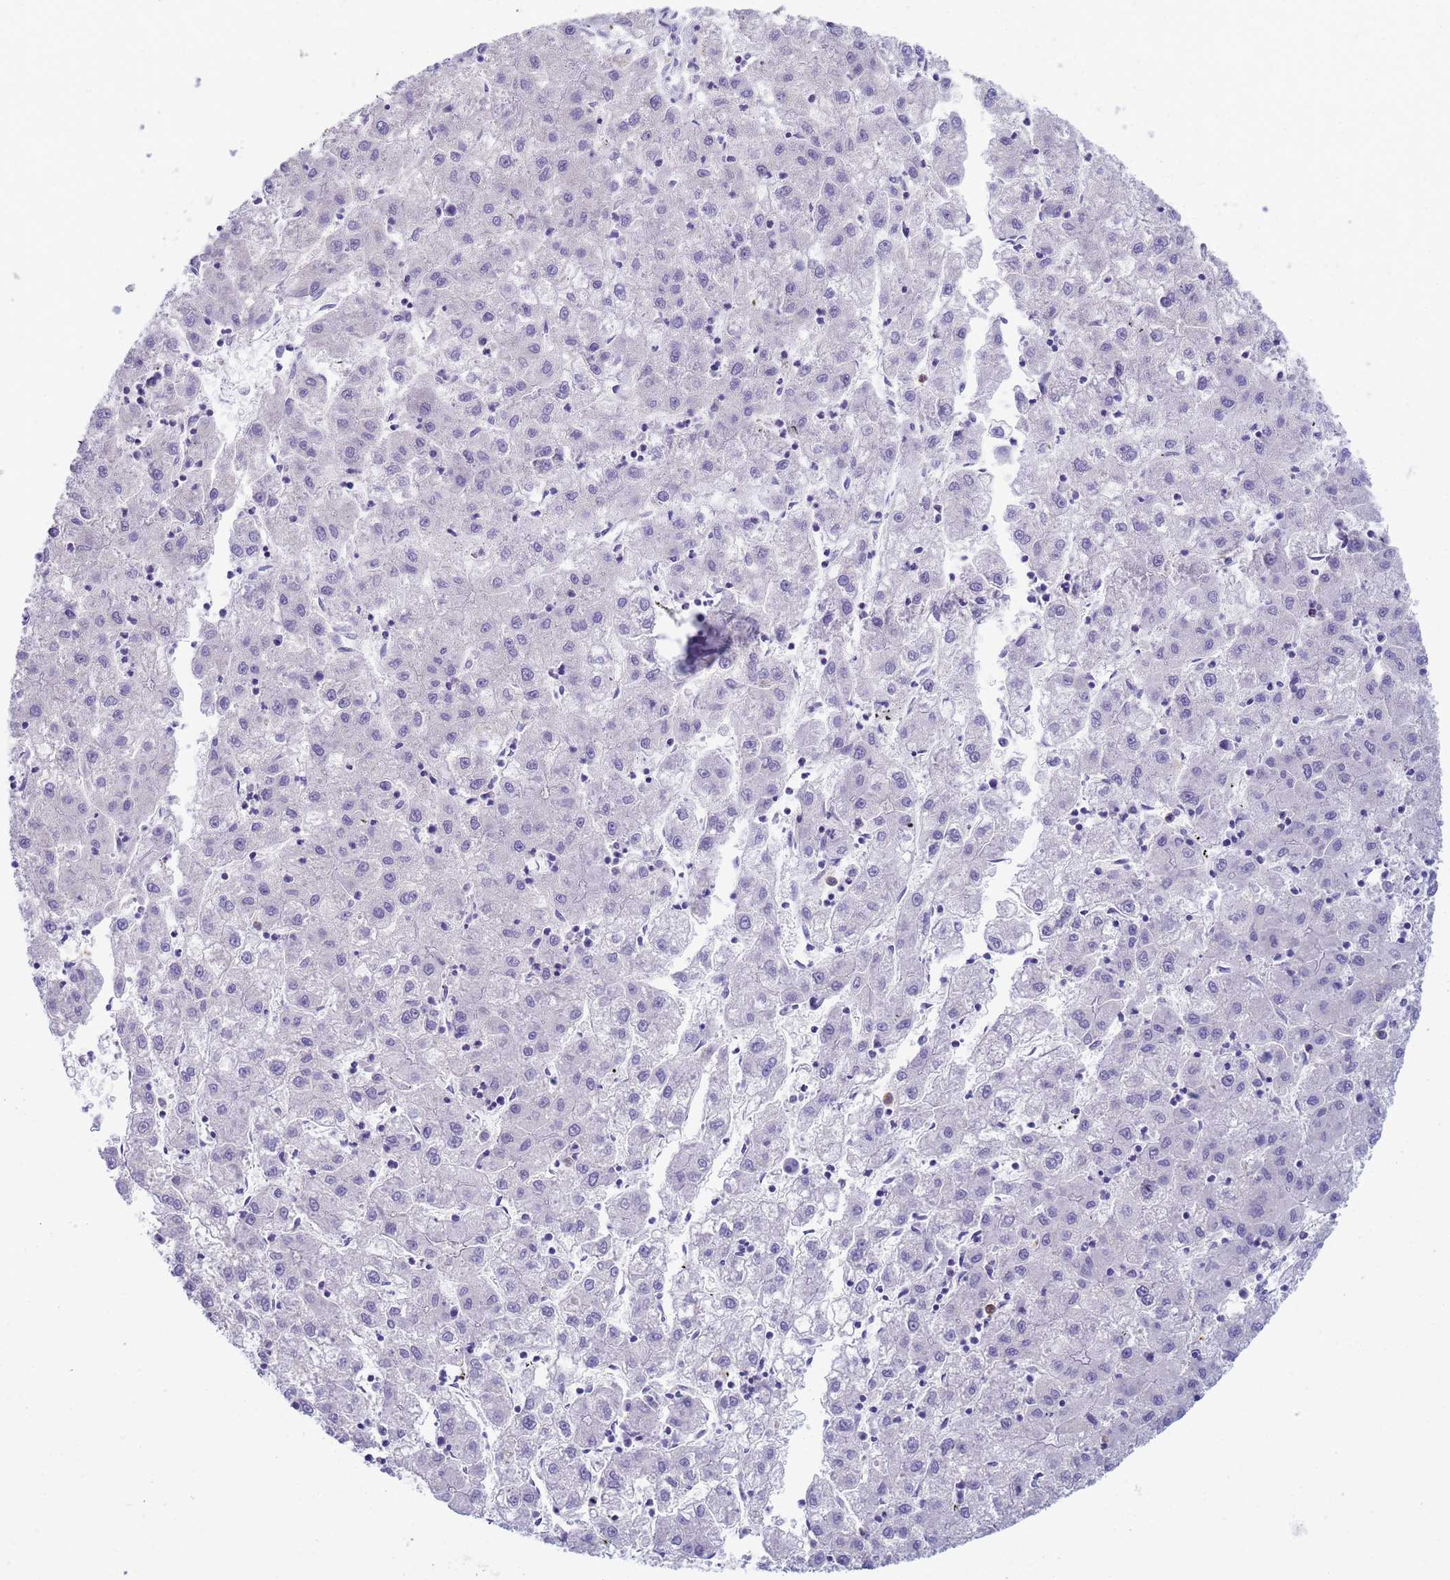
{"staining": {"intensity": "negative", "quantity": "none", "location": "none"}, "tissue": "liver cancer", "cell_type": "Tumor cells", "image_type": "cancer", "snomed": [{"axis": "morphology", "description": "Carcinoma, Hepatocellular, NOS"}, {"axis": "topography", "description": "Liver"}], "caption": "This is an IHC histopathology image of liver cancer (hepatocellular carcinoma). There is no staining in tumor cells.", "gene": "CR1", "patient": {"sex": "male", "age": 72}}